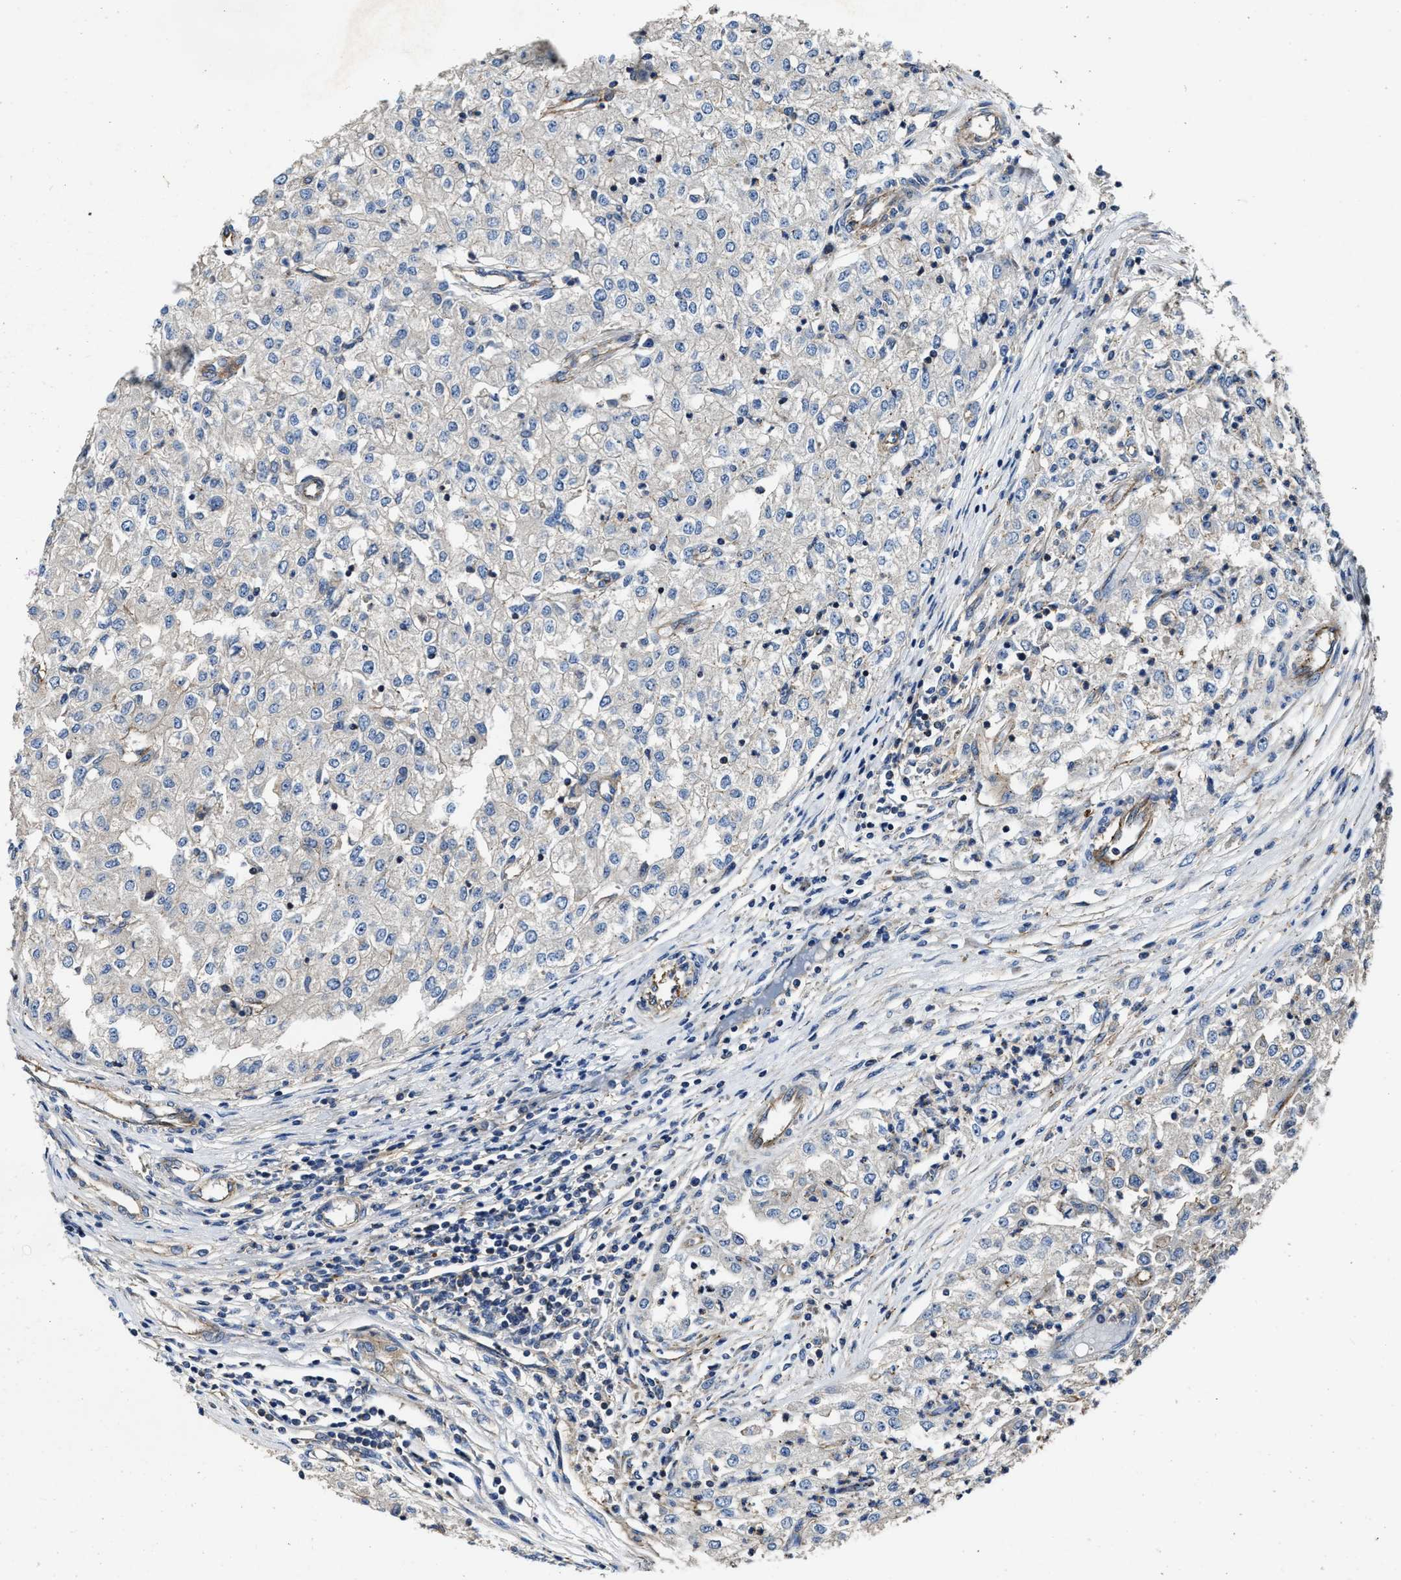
{"staining": {"intensity": "negative", "quantity": "none", "location": "none"}, "tissue": "renal cancer", "cell_type": "Tumor cells", "image_type": "cancer", "snomed": [{"axis": "morphology", "description": "Adenocarcinoma, NOS"}, {"axis": "topography", "description": "Kidney"}], "caption": "This is an IHC micrograph of renal adenocarcinoma. There is no staining in tumor cells.", "gene": "PTAR1", "patient": {"sex": "female", "age": 54}}